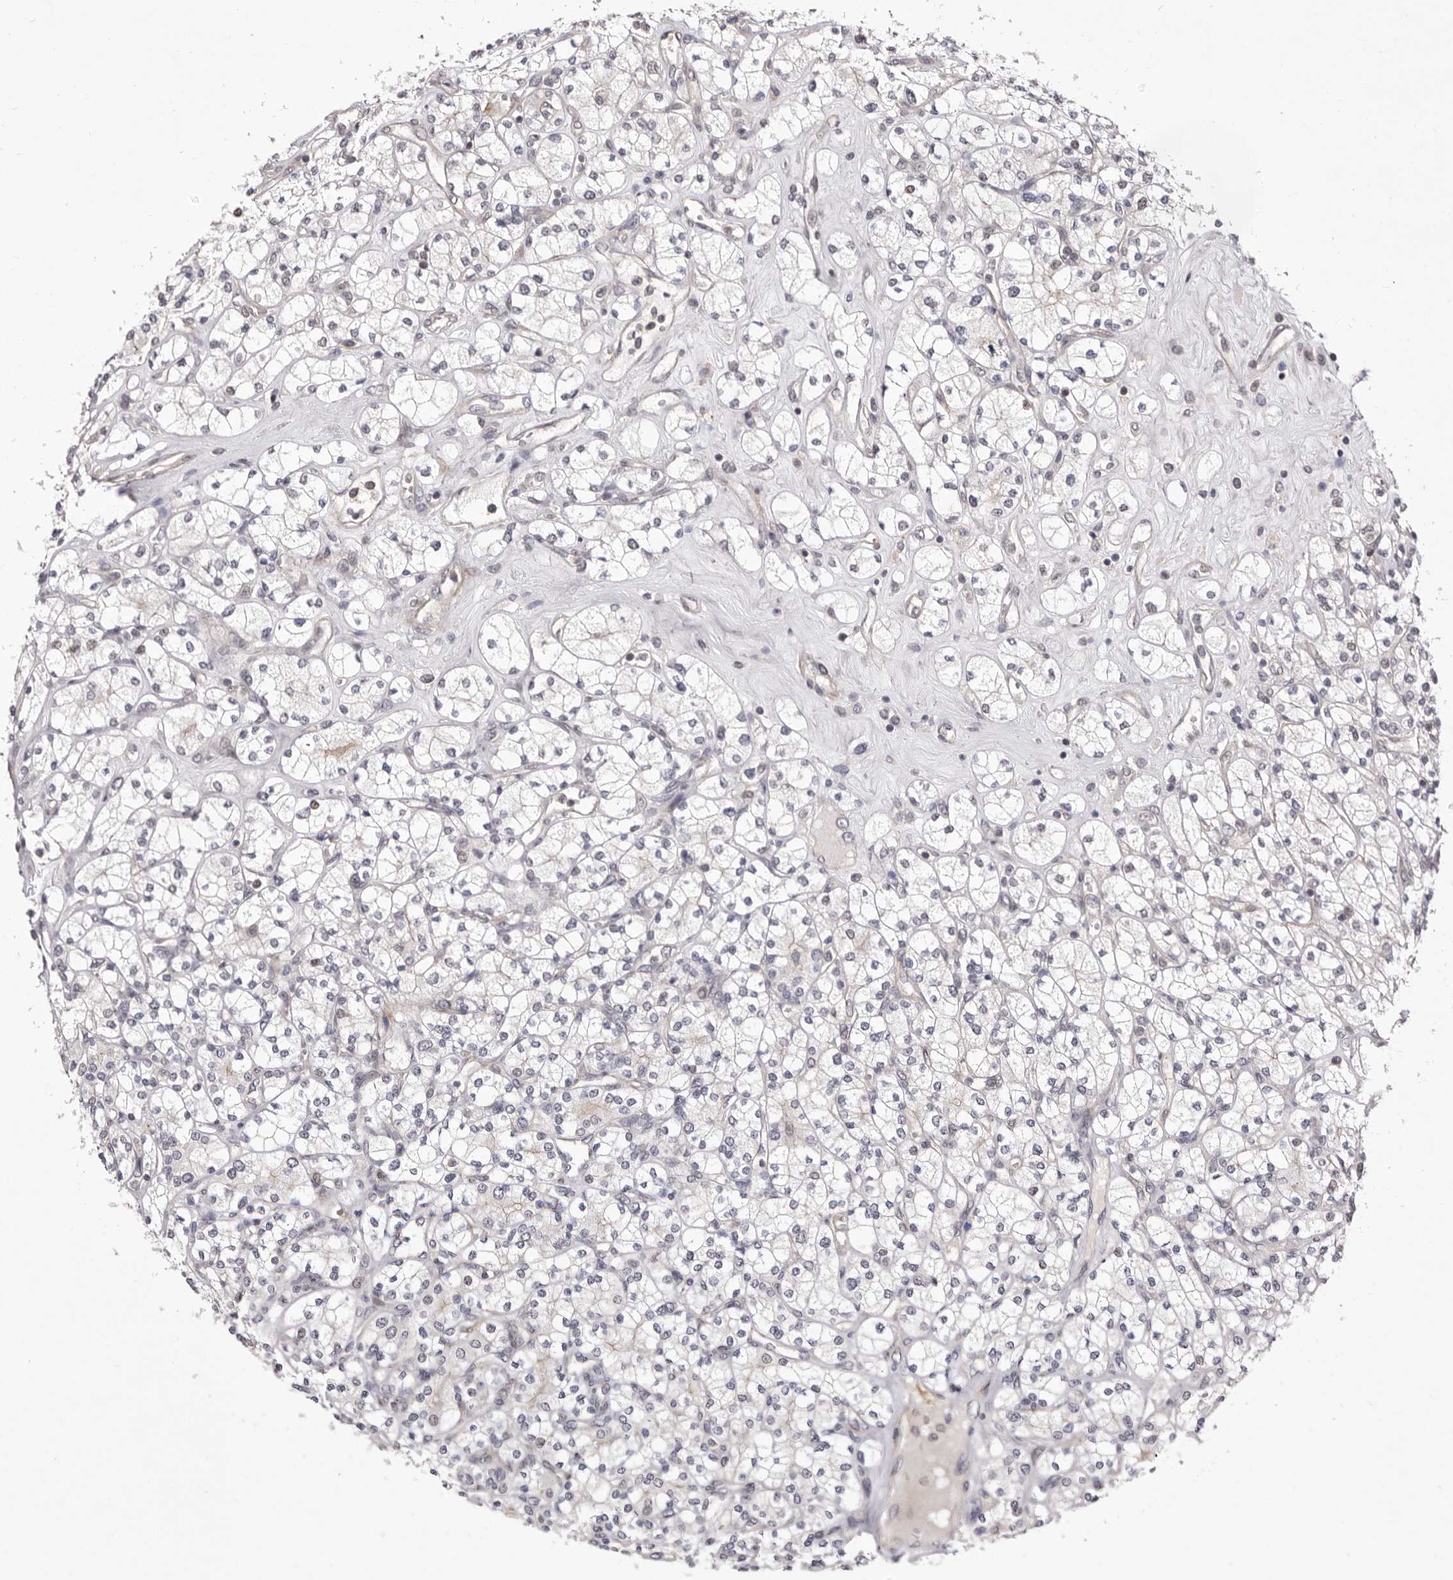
{"staining": {"intensity": "negative", "quantity": "none", "location": "none"}, "tissue": "renal cancer", "cell_type": "Tumor cells", "image_type": "cancer", "snomed": [{"axis": "morphology", "description": "Adenocarcinoma, NOS"}, {"axis": "topography", "description": "Kidney"}], "caption": "Immunohistochemical staining of human renal cancer (adenocarcinoma) demonstrates no significant staining in tumor cells.", "gene": "GLRX3", "patient": {"sex": "male", "age": 77}}